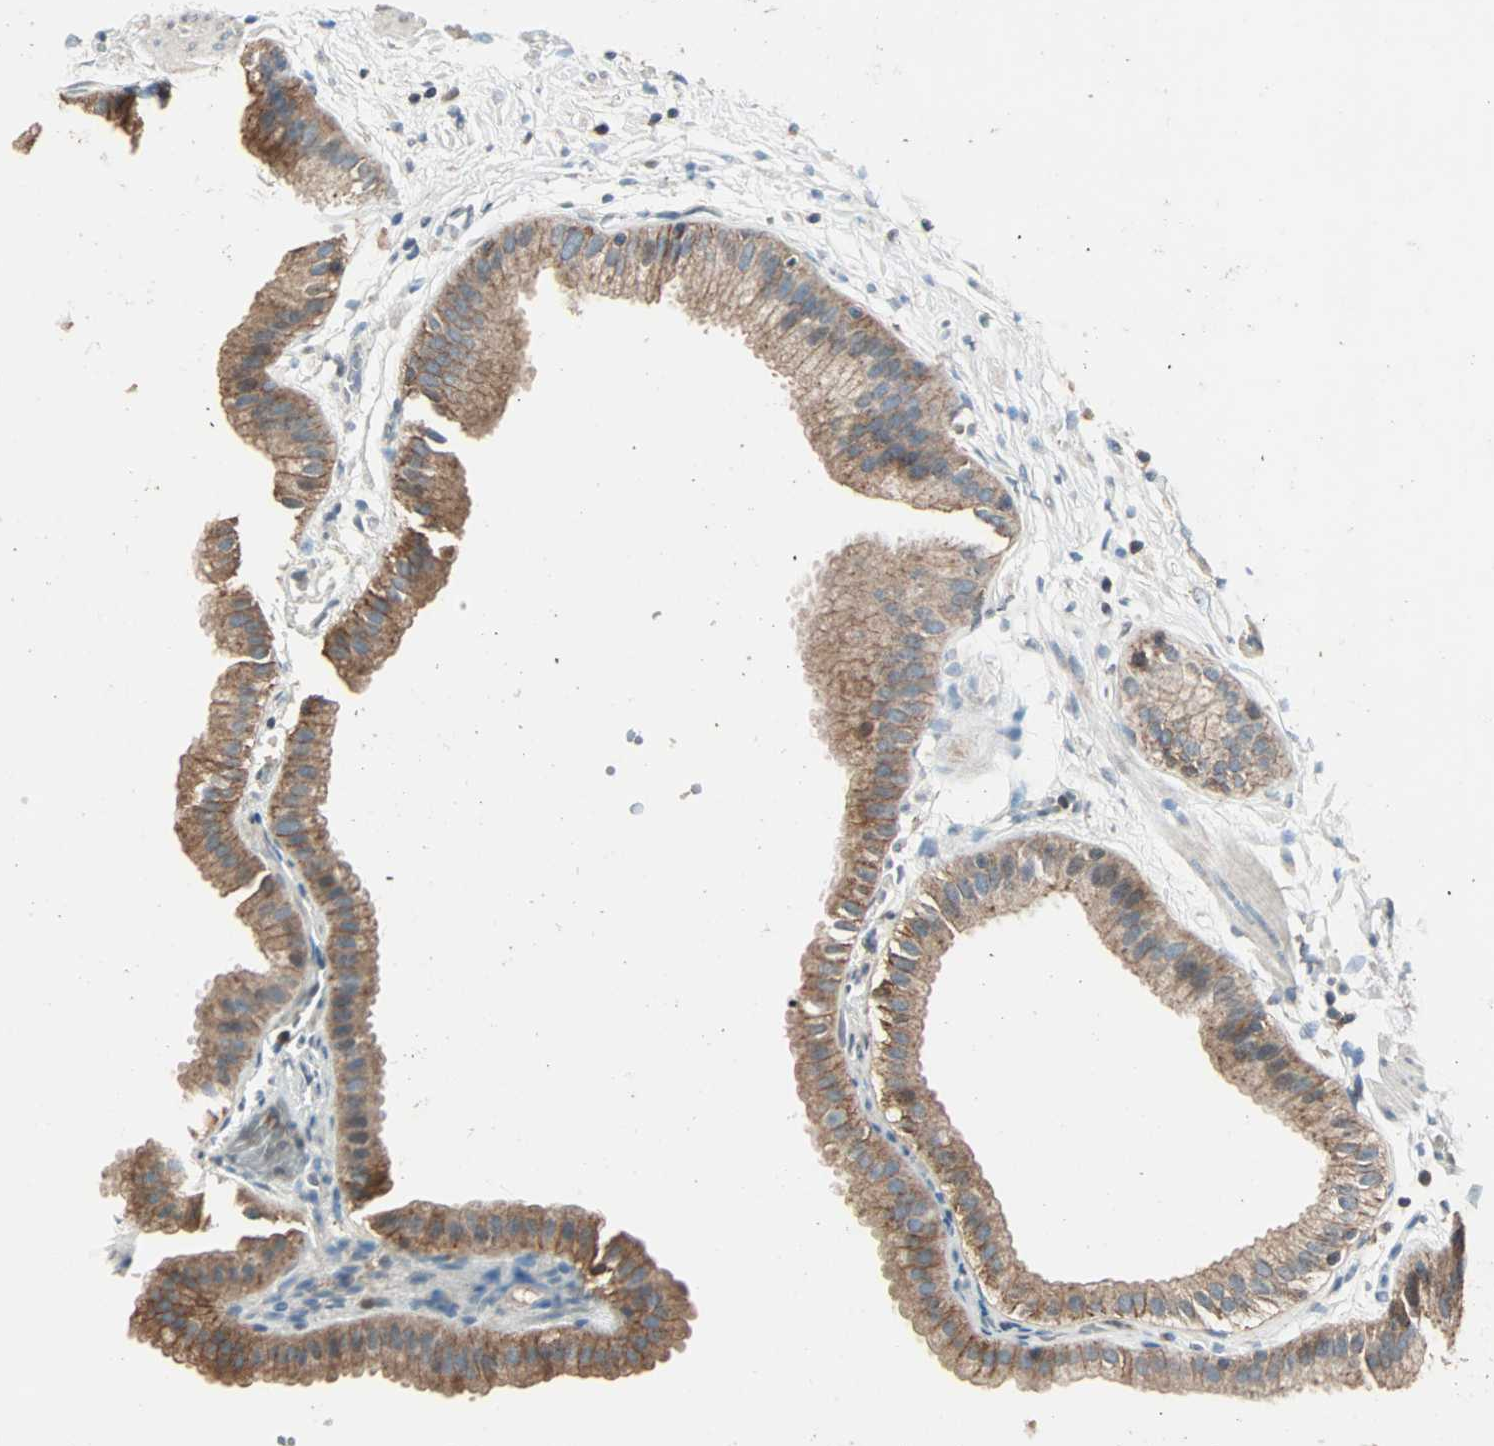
{"staining": {"intensity": "moderate", "quantity": ">75%", "location": "cytoplasmic/membranous"}, "tissue": "gallbladder", "cell_type": "Glandular cells", "image_type": "normal", "snomed": [{"axis": "morphology", "description": "Normal tissue, NOS"}, {"axis": "topography", "description": "Gallbladder"}], "caption": "Protein positivity by immunohistochemistry (IHC) reveals moderate cytoplasmic/membranous expression in about >75% of glandular cells in normal gallbladder. (brown staining indicates protein expression, while blue staining denotes nuclei).", "gene": "MAP3K21", "patient": {"sex": "female", "age": 63}}